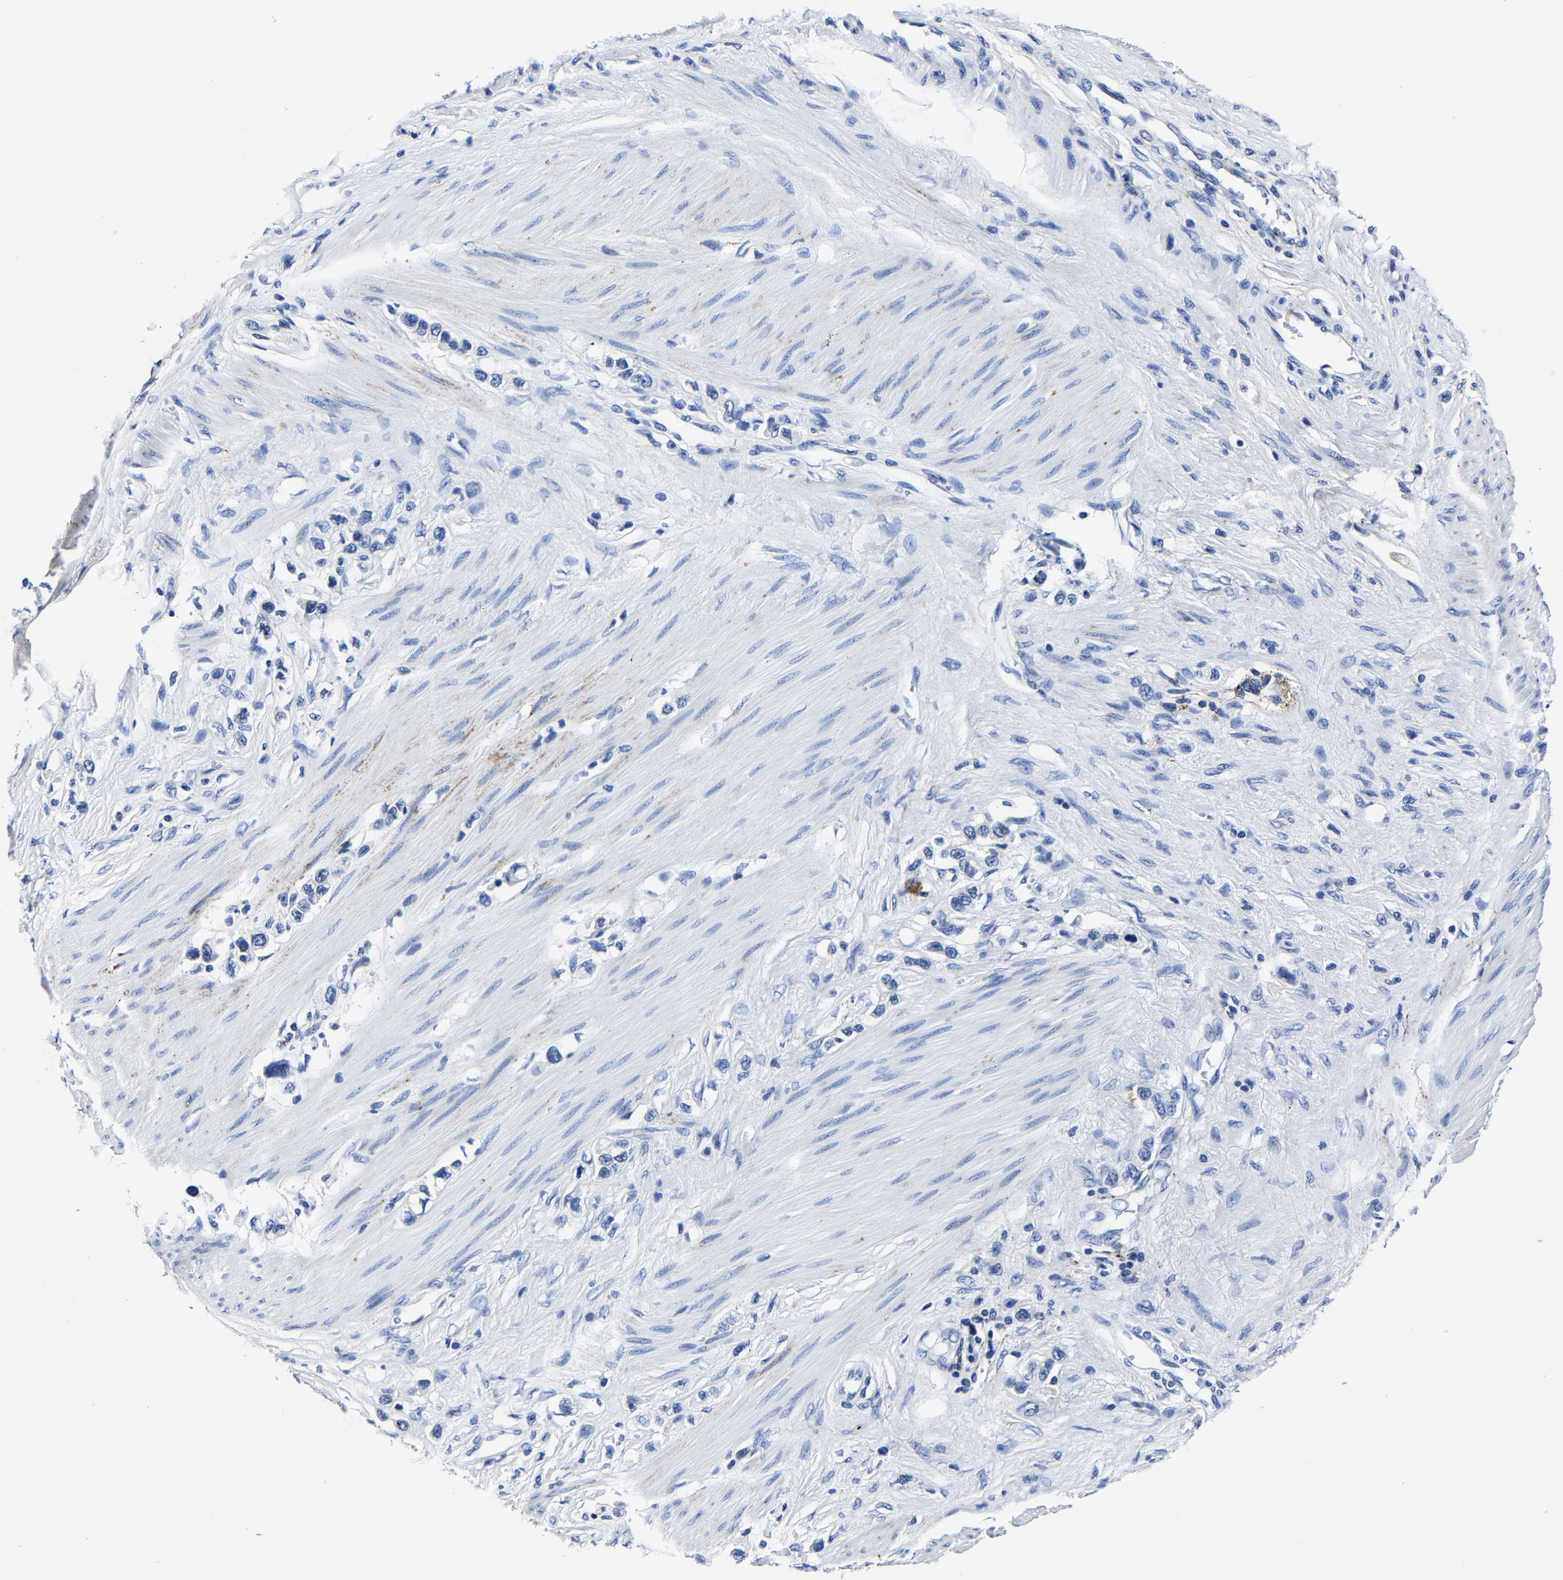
{"staining": {"intensity": "negative", "quantity": "none", "location": "none"}, "tissue": "stomach cancer", "cell_type": "Tumor cells", "image_type": "cancer", "snomed": [{"axis": "morphology", "description": "Adenocarcinoma, NOS"}, {"axis": "topography", "description": "Stomach"}], "caption": "Immunohistochemistry (IHC) of stomach cancer displays no positivity in tumor cells. (DAB immunohistochemistry with hematoxylin counter stain).", "gene": "PSPH", "patient": {"sex": "female", "age": 65}}